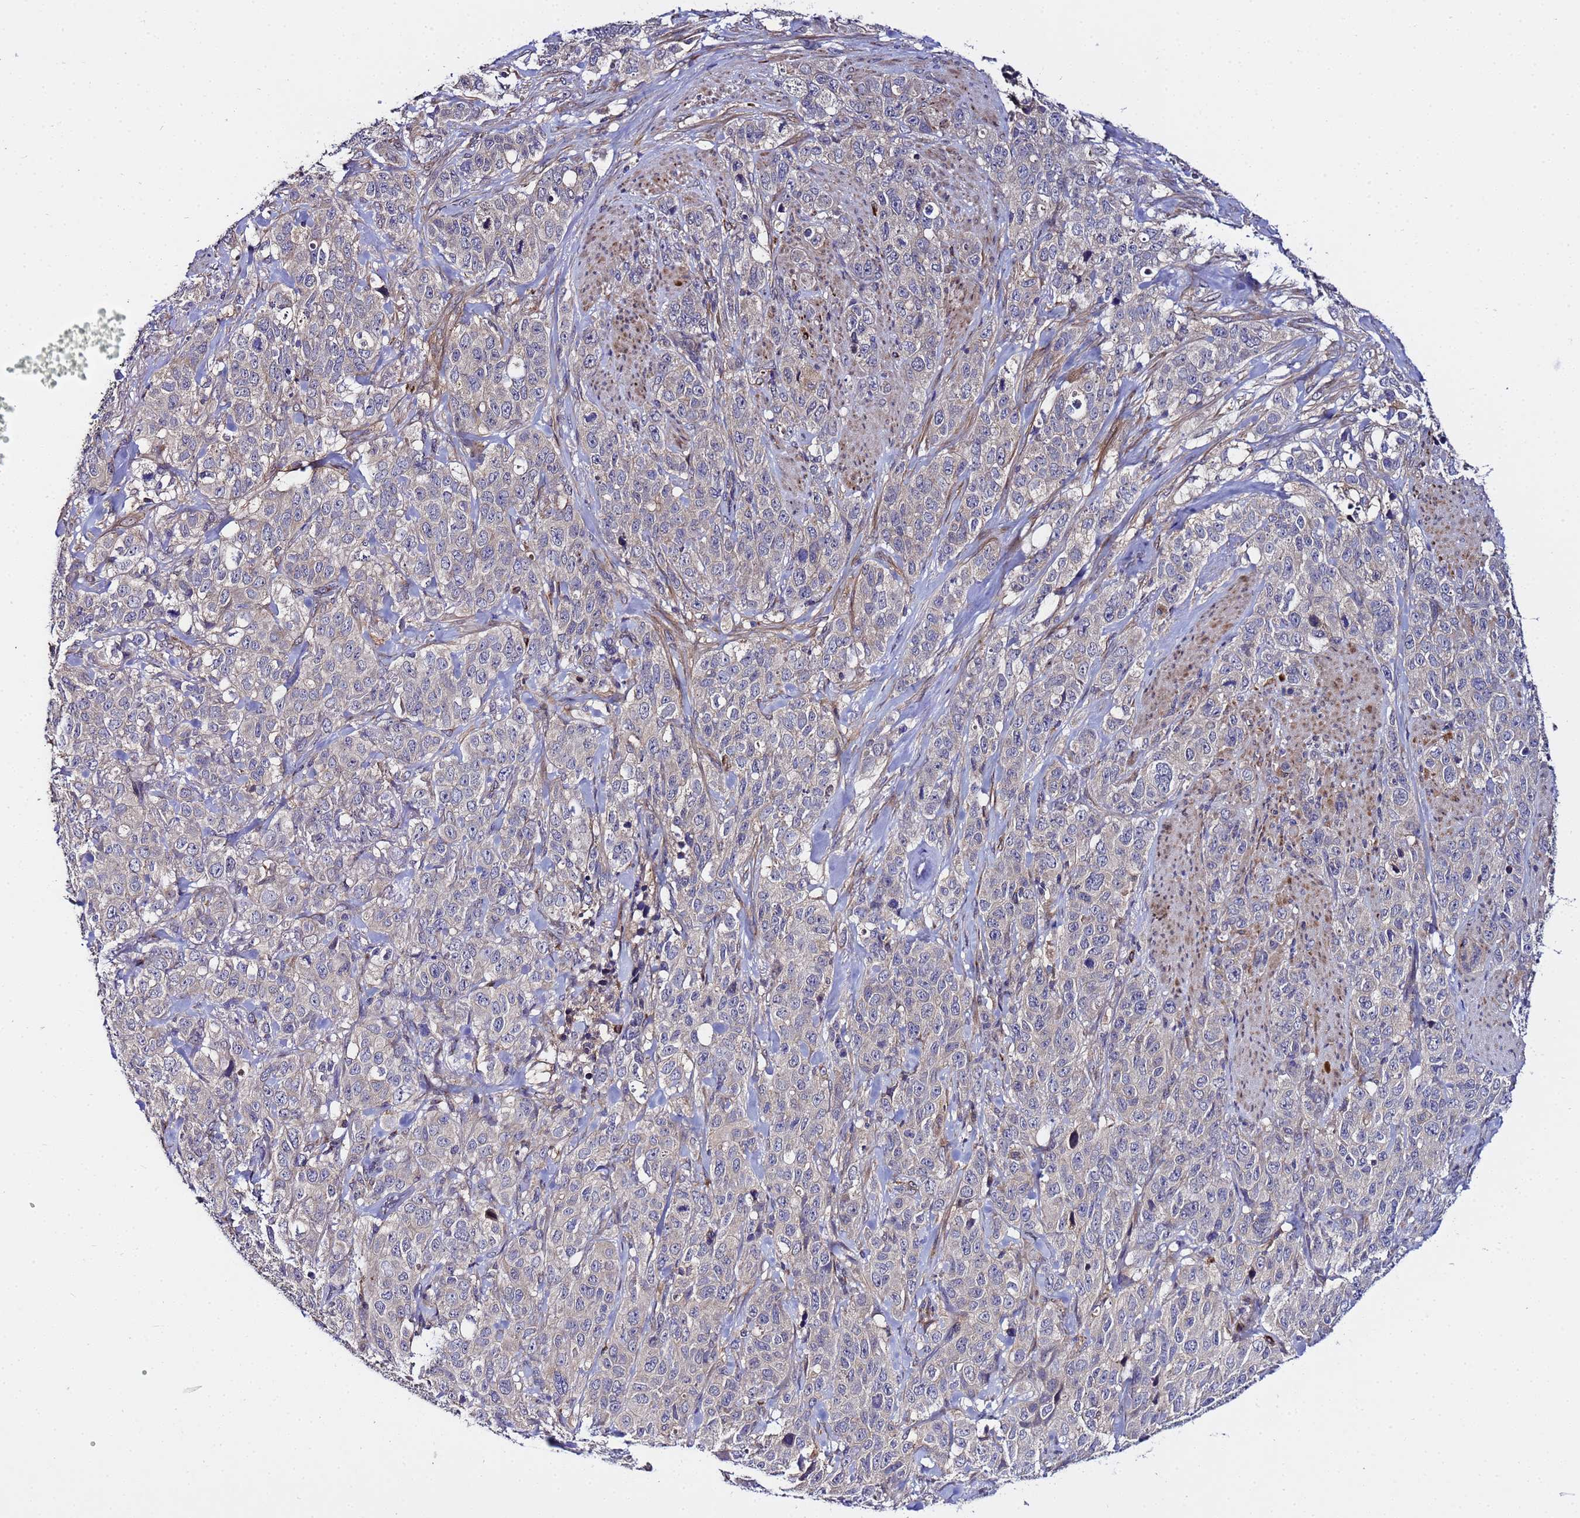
{"staining": {"intensity": "negative", "quantity": "none", "location": "none"}, "tissue": "stomach cancer", "cell_type": "Tumor cells", "image_type": "cancer", "snomed": [{"axis": "morphology", "description": "Adenocarcinoma, NOS"}, {"axis": "topography", "description": "Stomach"}], "caption": "Immunohistochemistry (IHC) micrograph of adenocarcinoma (stomach) stained for a protein (brown), which displays no positivity in tumor cells. (Immunohistochemistry (IHC), brightfield microscopy, high magnification).", "gene": "PLXDC2", "patient": {"sex": "male", "age": 48}}